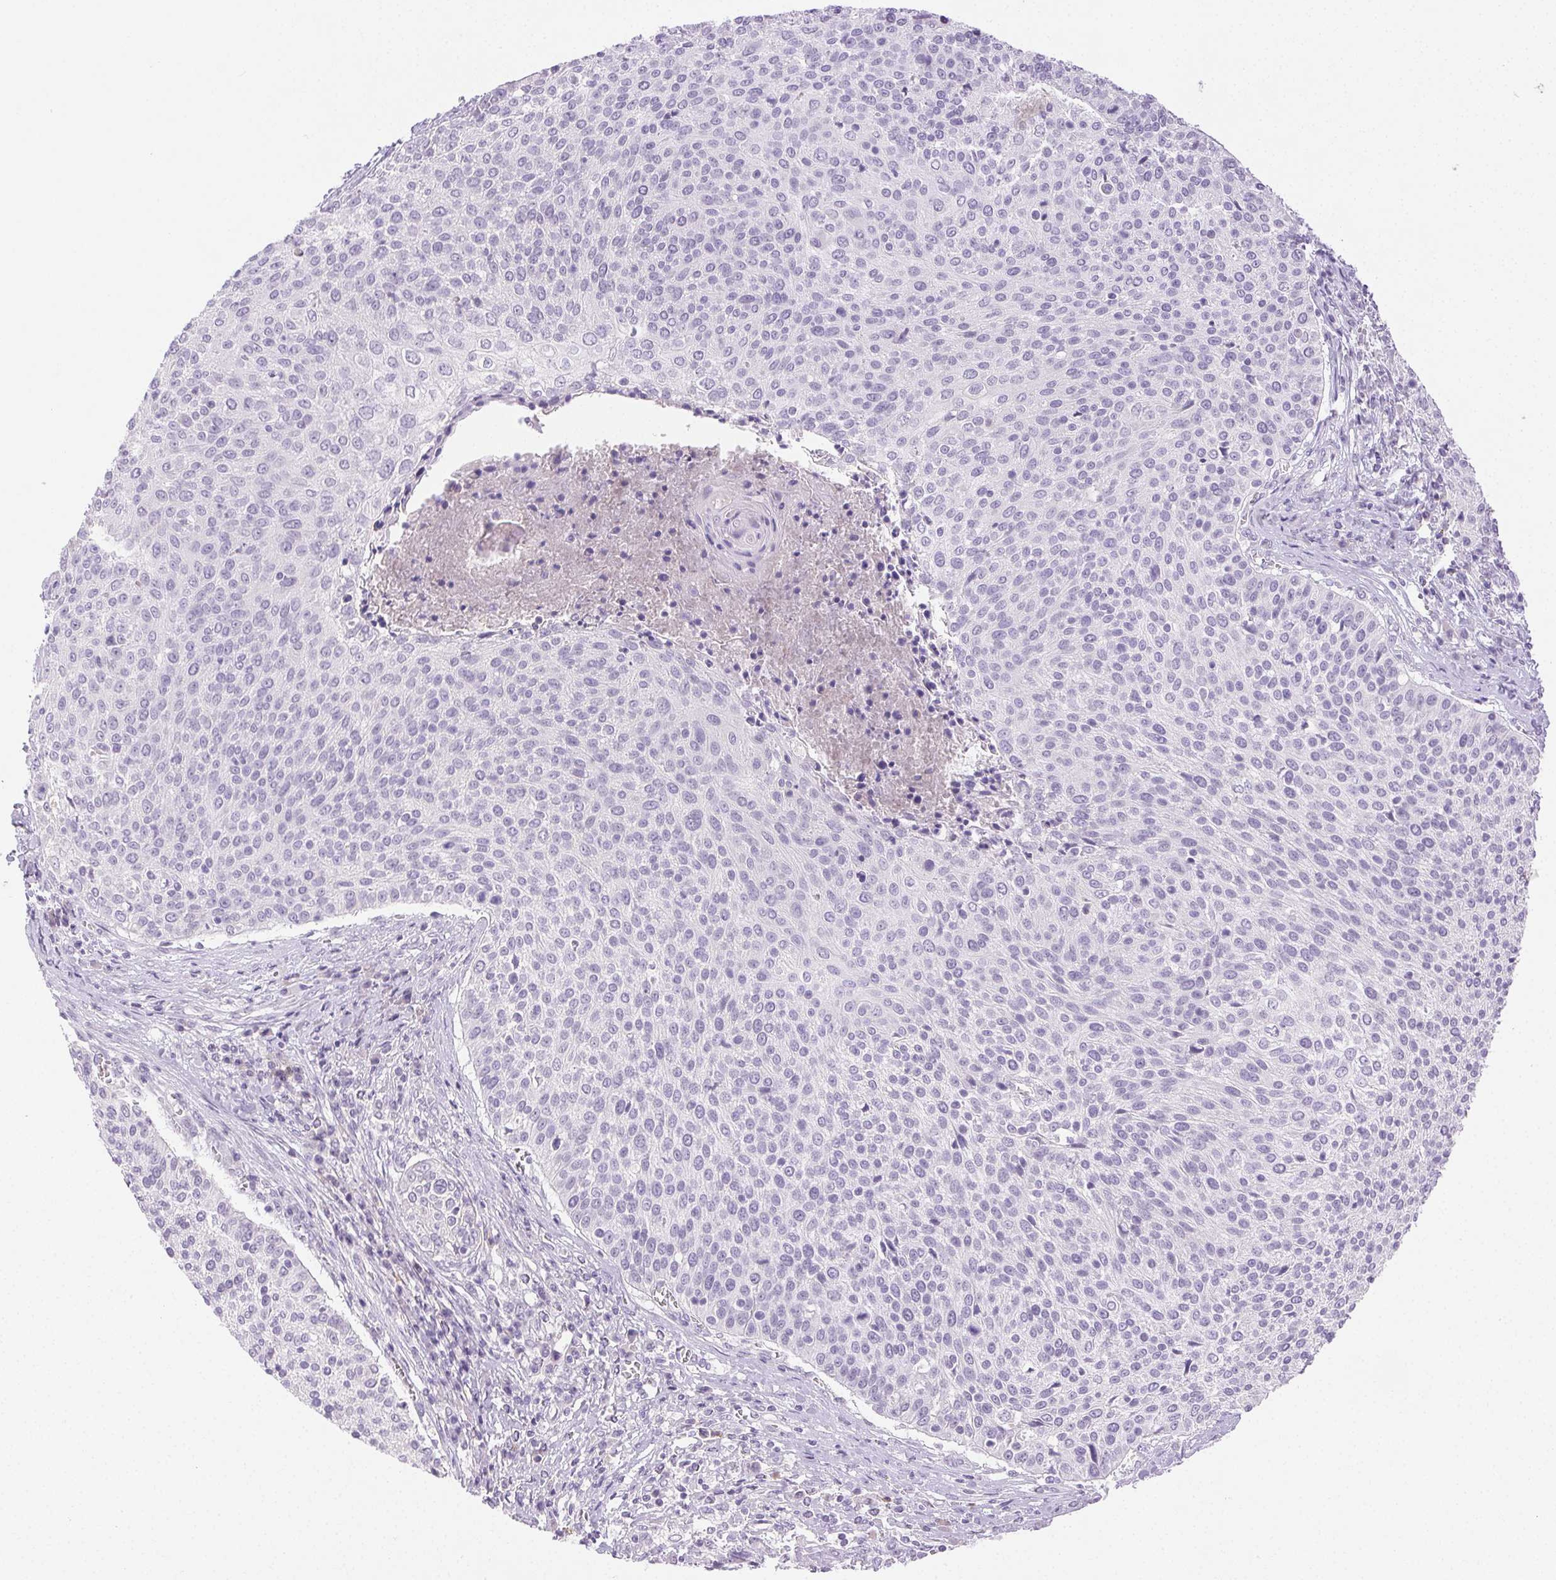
{"staining": {"intensity": "negative", "quantity": "none", "location": "none"}, "tissue": "cervical cancer", "cell_type": "Tumor cells", "image_type": "cancer", "snomed": [{"axis": "morphology", "description": "Squamous cell carcinoma, NOS"}, {"axis": "topography", "description": "Cervix"}], "caption": "Tumor cells are negative for protein expression in human squamous cell carcinoma (cervical).", "gene": "EMX2", "patient": {"sex": "female", "age": 31}}